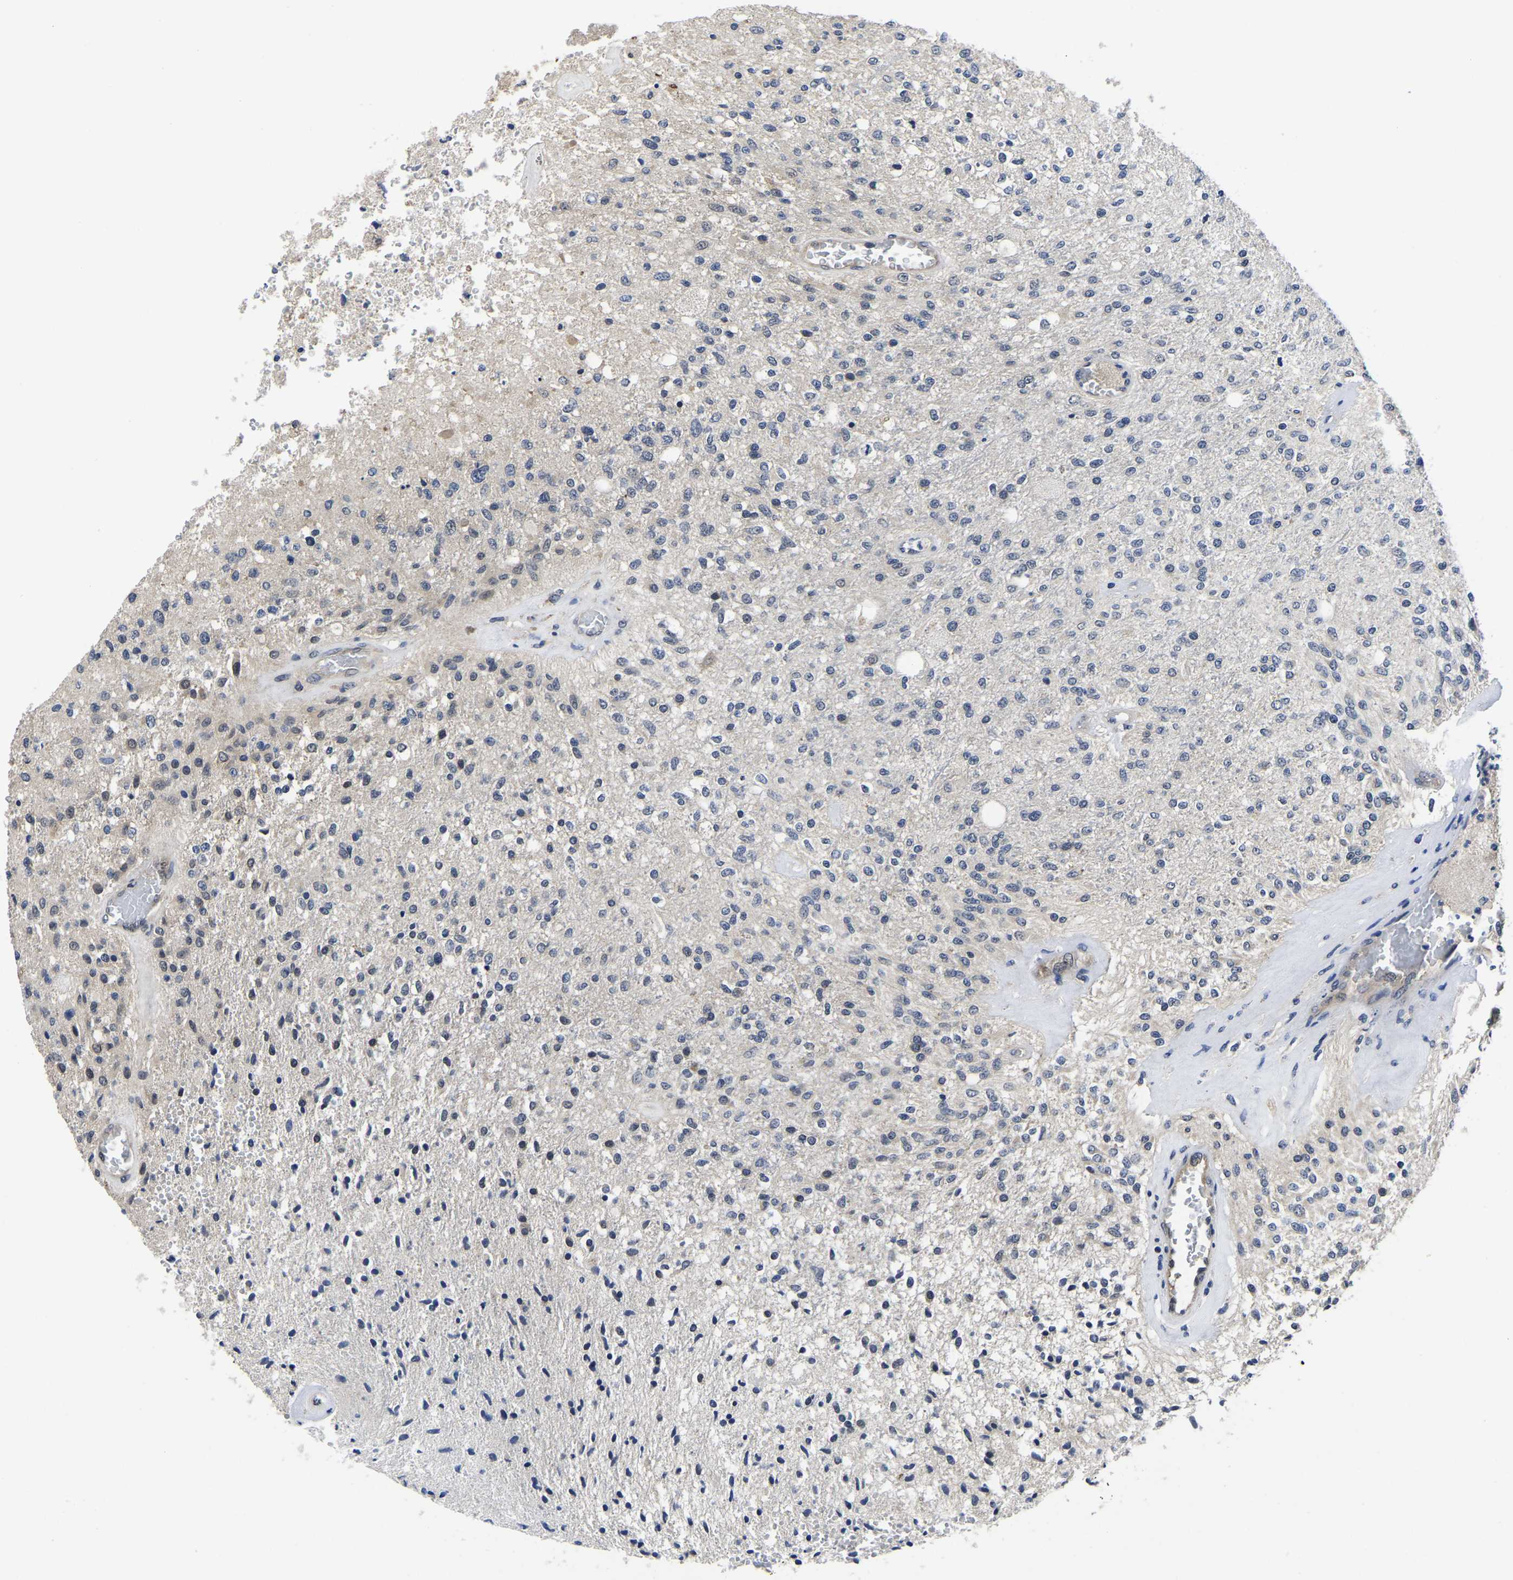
{"staining": {"intensity": "weak", "quantity": "<25%", "location": "cytoplasmic/membranous"}, "tissue": "glioma", "cell_type": "Tumor cells", "image_type": "cancer", "snomed": [{"axis": "morphology", "description": "Normal tissue, NOS"}, {"axis": "morphology", "description": "Glioma, malignant, High grade"}, {"axis": "topography", "description": "Cerebral cortex"}], "caption": "Immunohistochemistry (IHC) micrograph of neoplastic tissue: human glioma stained with DAB reveals no significant protein staining in tumor cells.", "gene": "MCOLN2", "patient": {"sex": "male", "age": 77}}